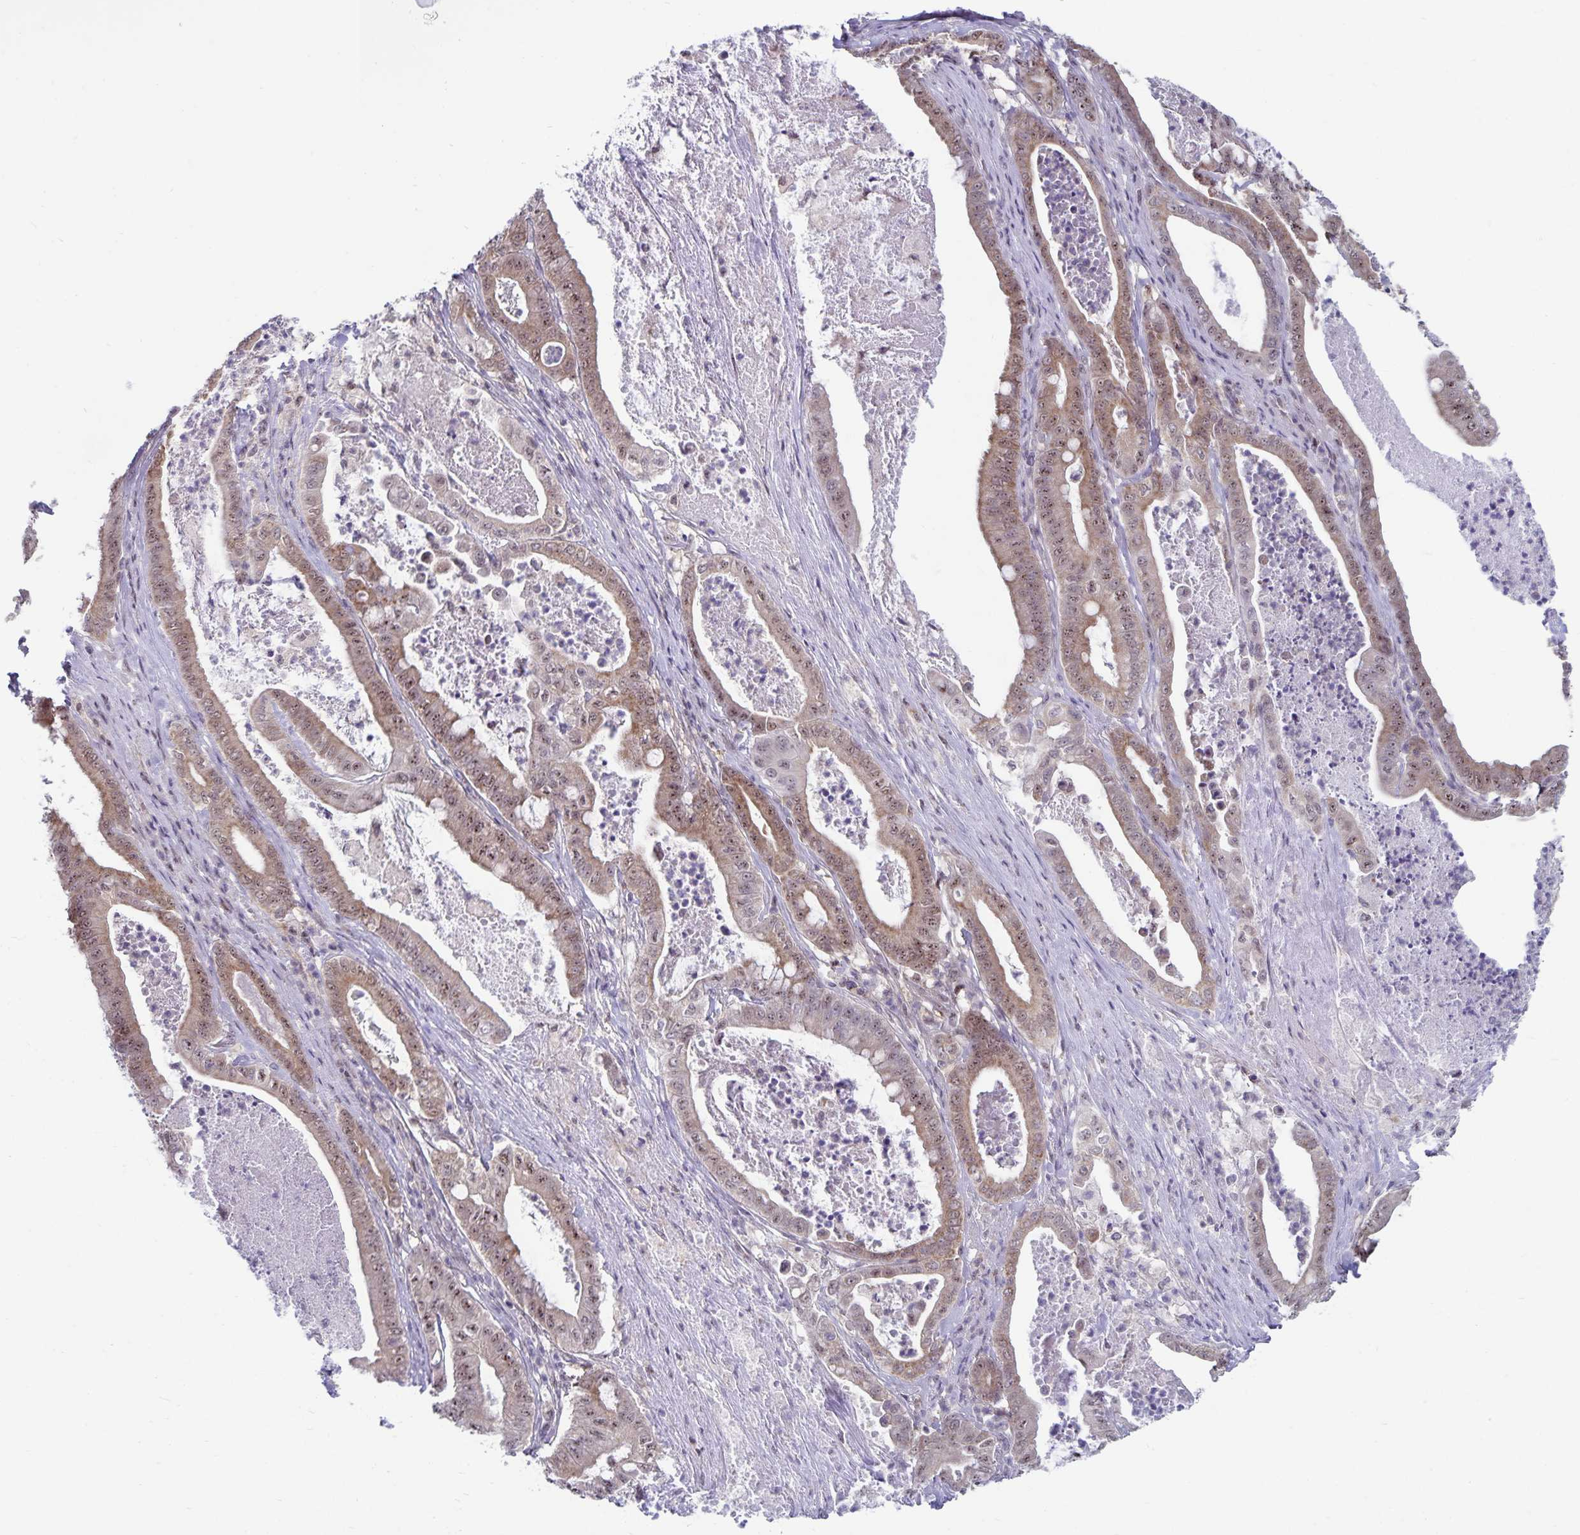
{"staining": {"intensity": "moderate", "quantity": ">75%", "location": "nuclear"}, "tissue": "pancreatic cancer", "cell_type": "Tumor cells", "image_type": "cancer", "snomed": [{"axis": "morphology", "description": "Adenocarcinoma, NOS"}, {"axis": "topography", "description": "Pancreas"}], "caption": "A brown stain shows moderate nuclear staining of a protein in human pancreatic cancer (adenocarcinoma) tumor cells.", "gene": "EXOC6B", "patient": {"sex": "male", "age": 71}}